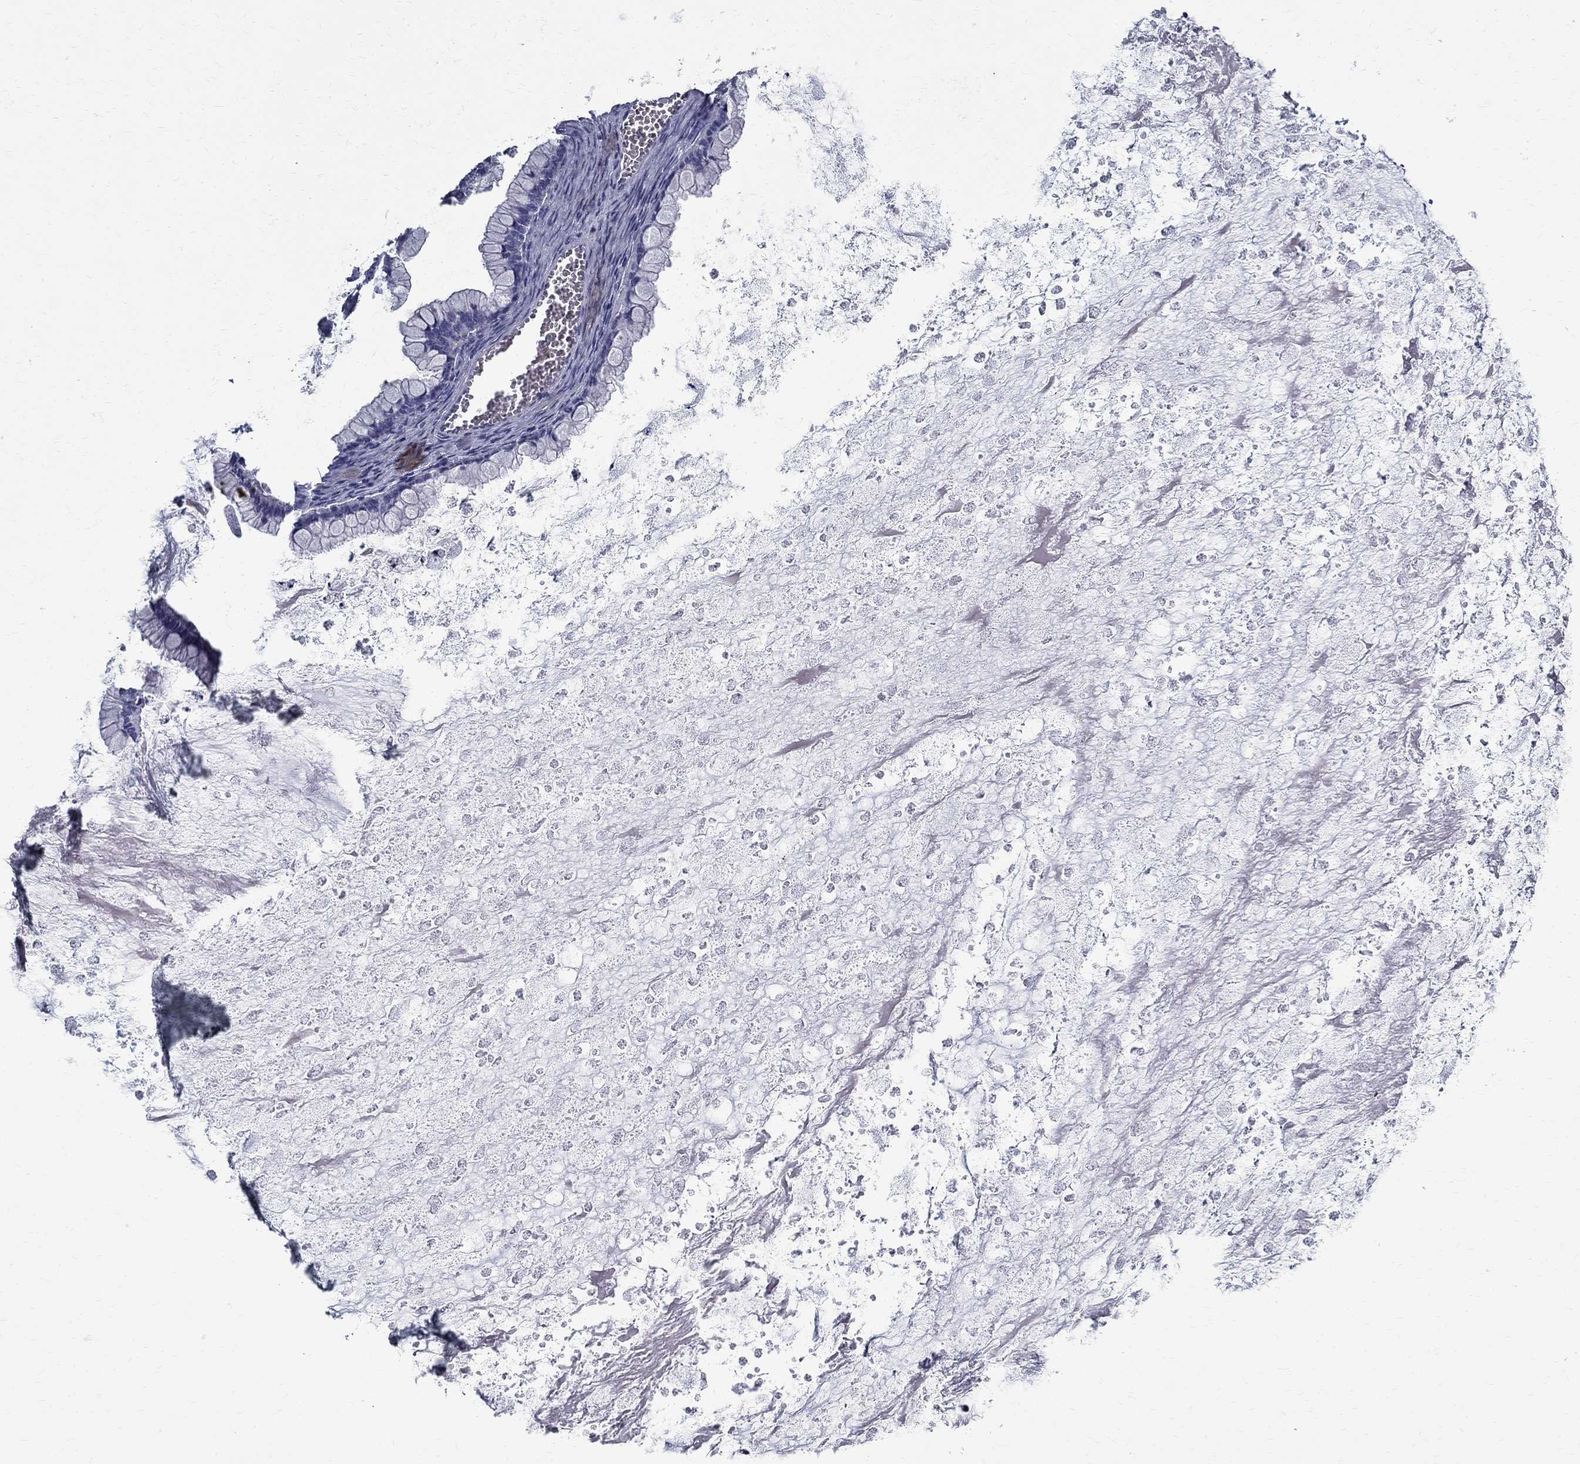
{"staining": {"intensity": "negative", "quantity": "none", "location": "none"}, "tissue": "ovarian cancer", "cell_type": "Tumor cells", "image_type": "cancer", "snomed": [{"axis": "morphology", "description": "Cystadenocarcinoma, mucinous, NOS"}, {"axis": "topography", "description": "Ovary"}], "caption": "The histopathology image shows no significant staining in tumor cells of ovarian cancer.", "gene": "TGM4", "patient": {"sex": "female", "age": 67}}